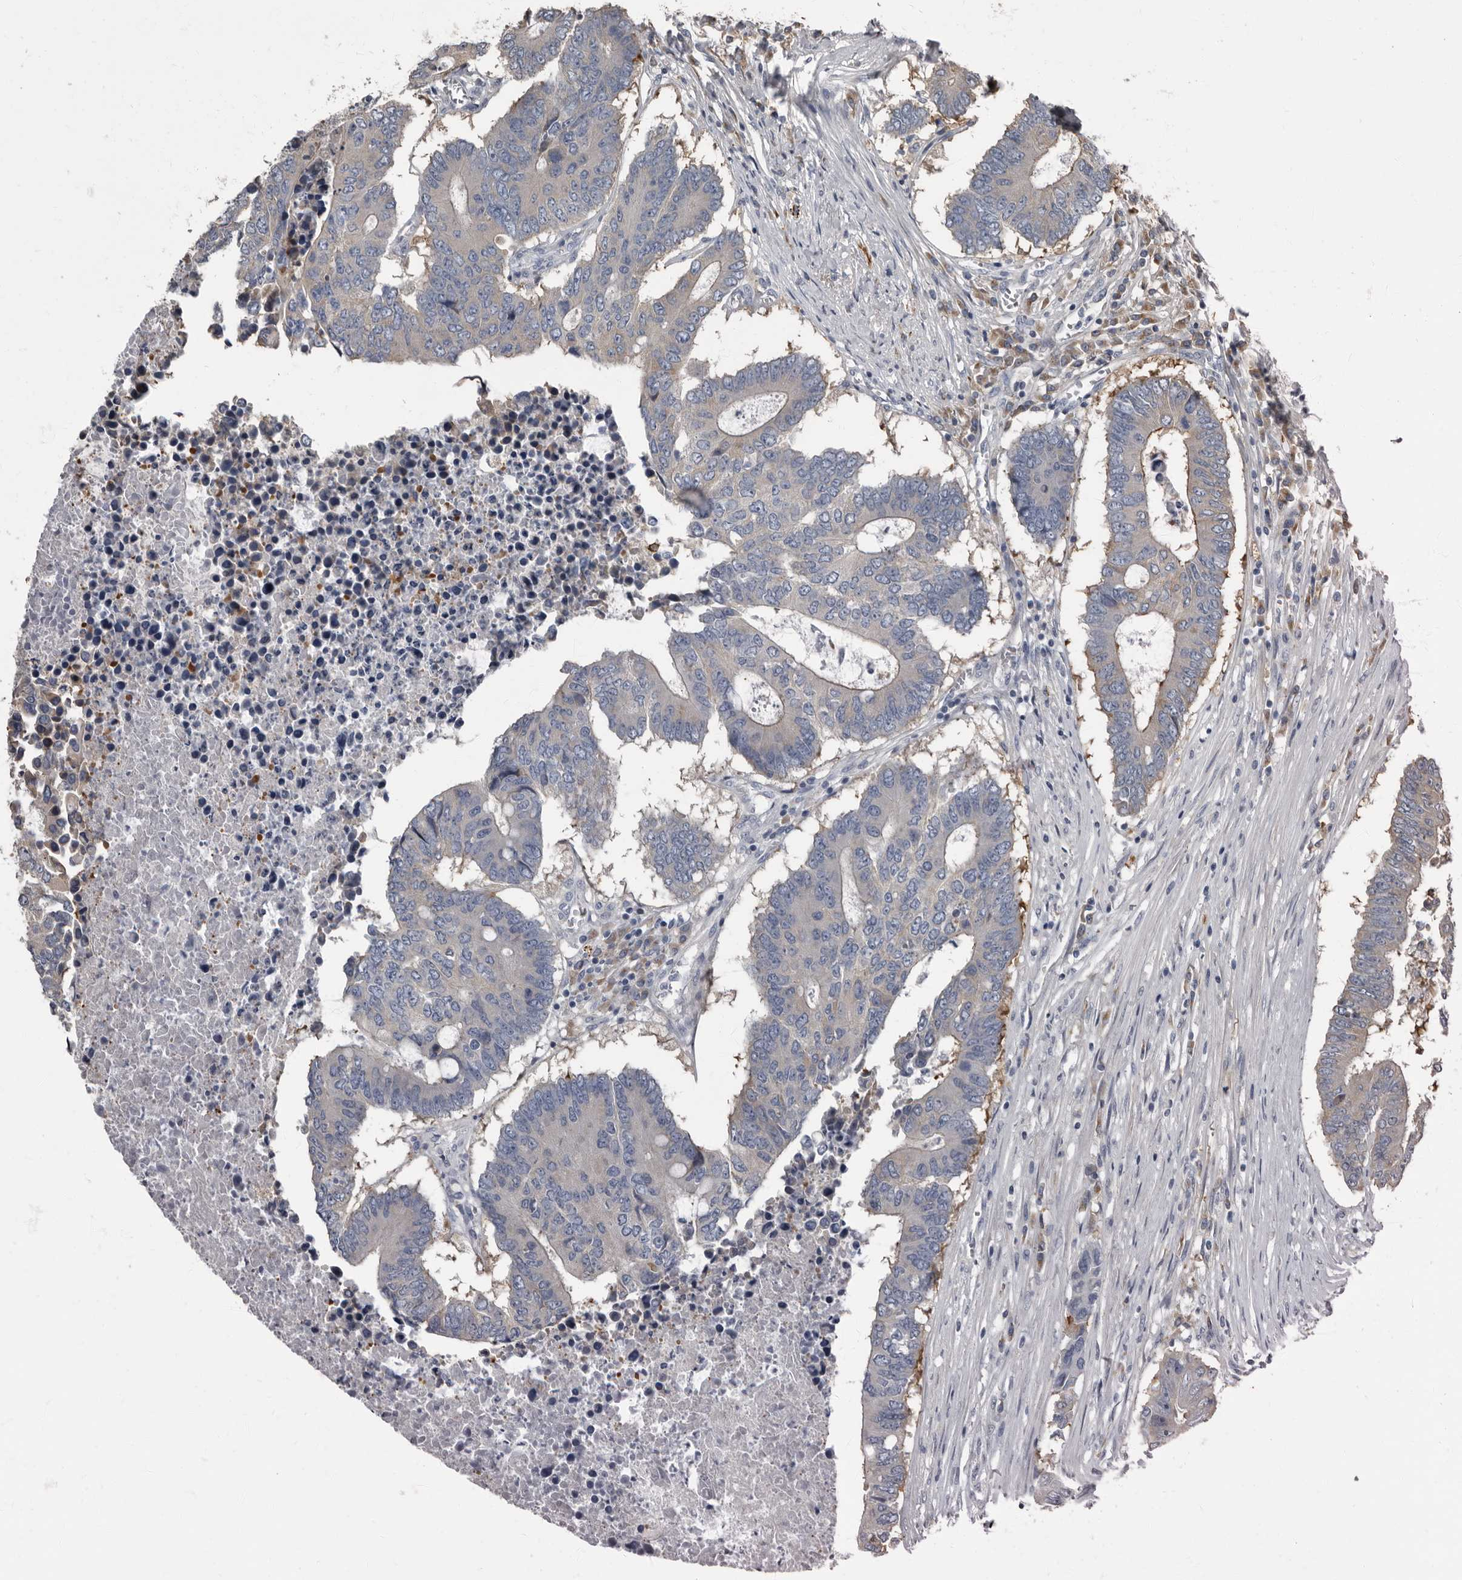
{"staining": {"intensity": "moderate", "quantity": "<25%", "location": "cytoplasmic/membranous"}, "tissue": "colorectal cancer", "cell_type": "Tumor cells", "image_type": "cancer", "snomed": [{"axis": "morphology", "description": "Adenocarcinoma, NOS"}, {"axis": "topography", "description": "Colon"}], "caption": "IHC (DAB (3,3'-diaminobenzidine)) staining of colorectal cancer (adenocarcinoma) displays moderate cytoplasmic/membranous protein positivity in approximately <25% of tumor cells.", "gene": "TPD52L1", "patient": {"sex": "male", "age": 87}}